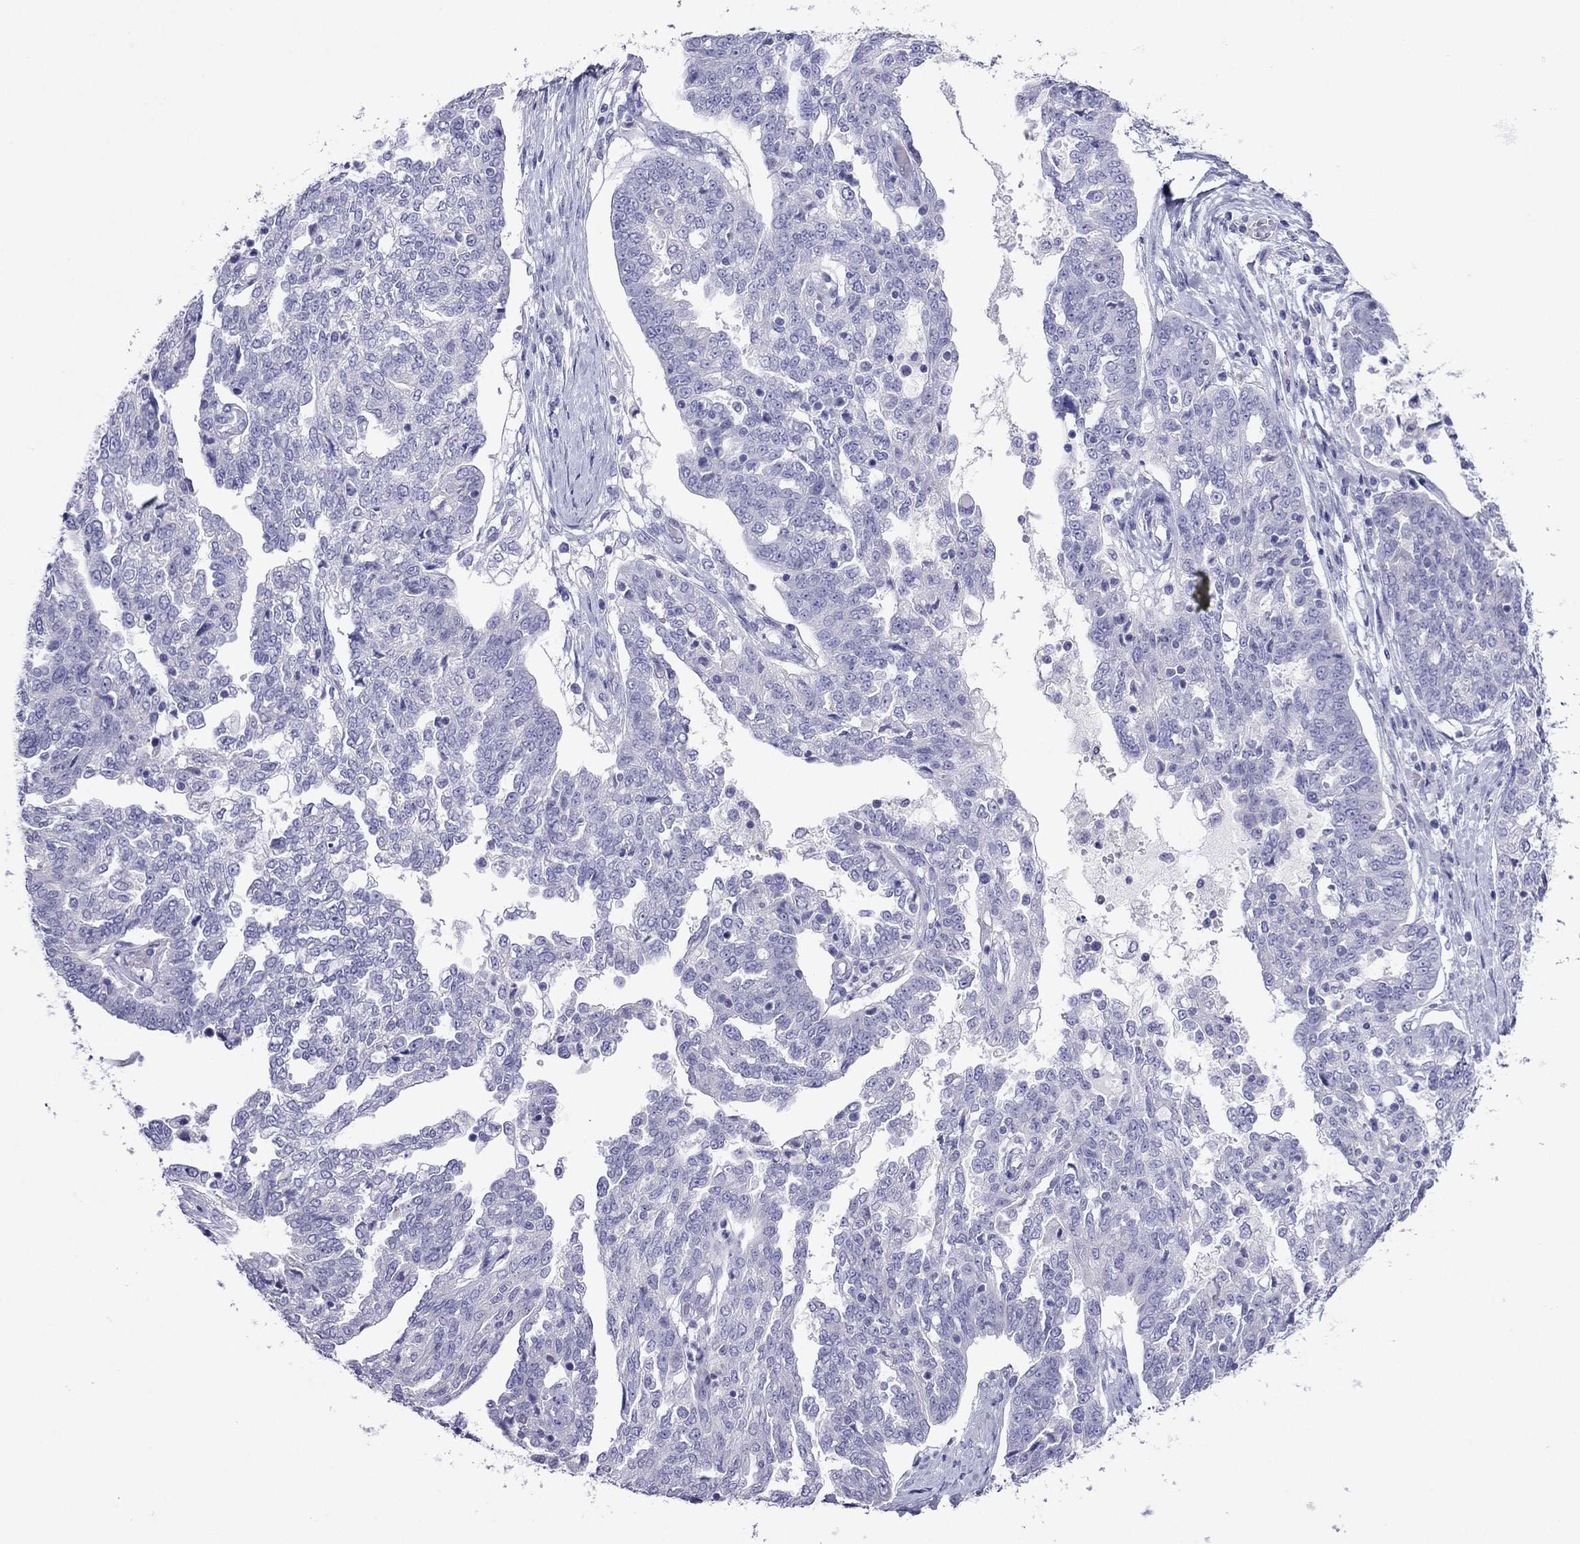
{"staining": {"intensity": "negative", "quantity": "none", "location": "none"}, "tissue": "ovarian cancer", "cell_type": "Tumor cells", "image_type": "cancer", "snomed": [{"axis": "morphology", "description": "Cystadenocarcinoma, serous, NOS"}, {"axis": "topography", "description": "Ovary"}], "caption": "This histopathology image is of ovarian cancer stained with immunohistochemistry (IHC) to label a protein in brown with the nuclei are counter-stained blue. There is no positivity in tumor cells.", "gene": "PCDHA6", "patient": {"sex": "female", "age": 67}}